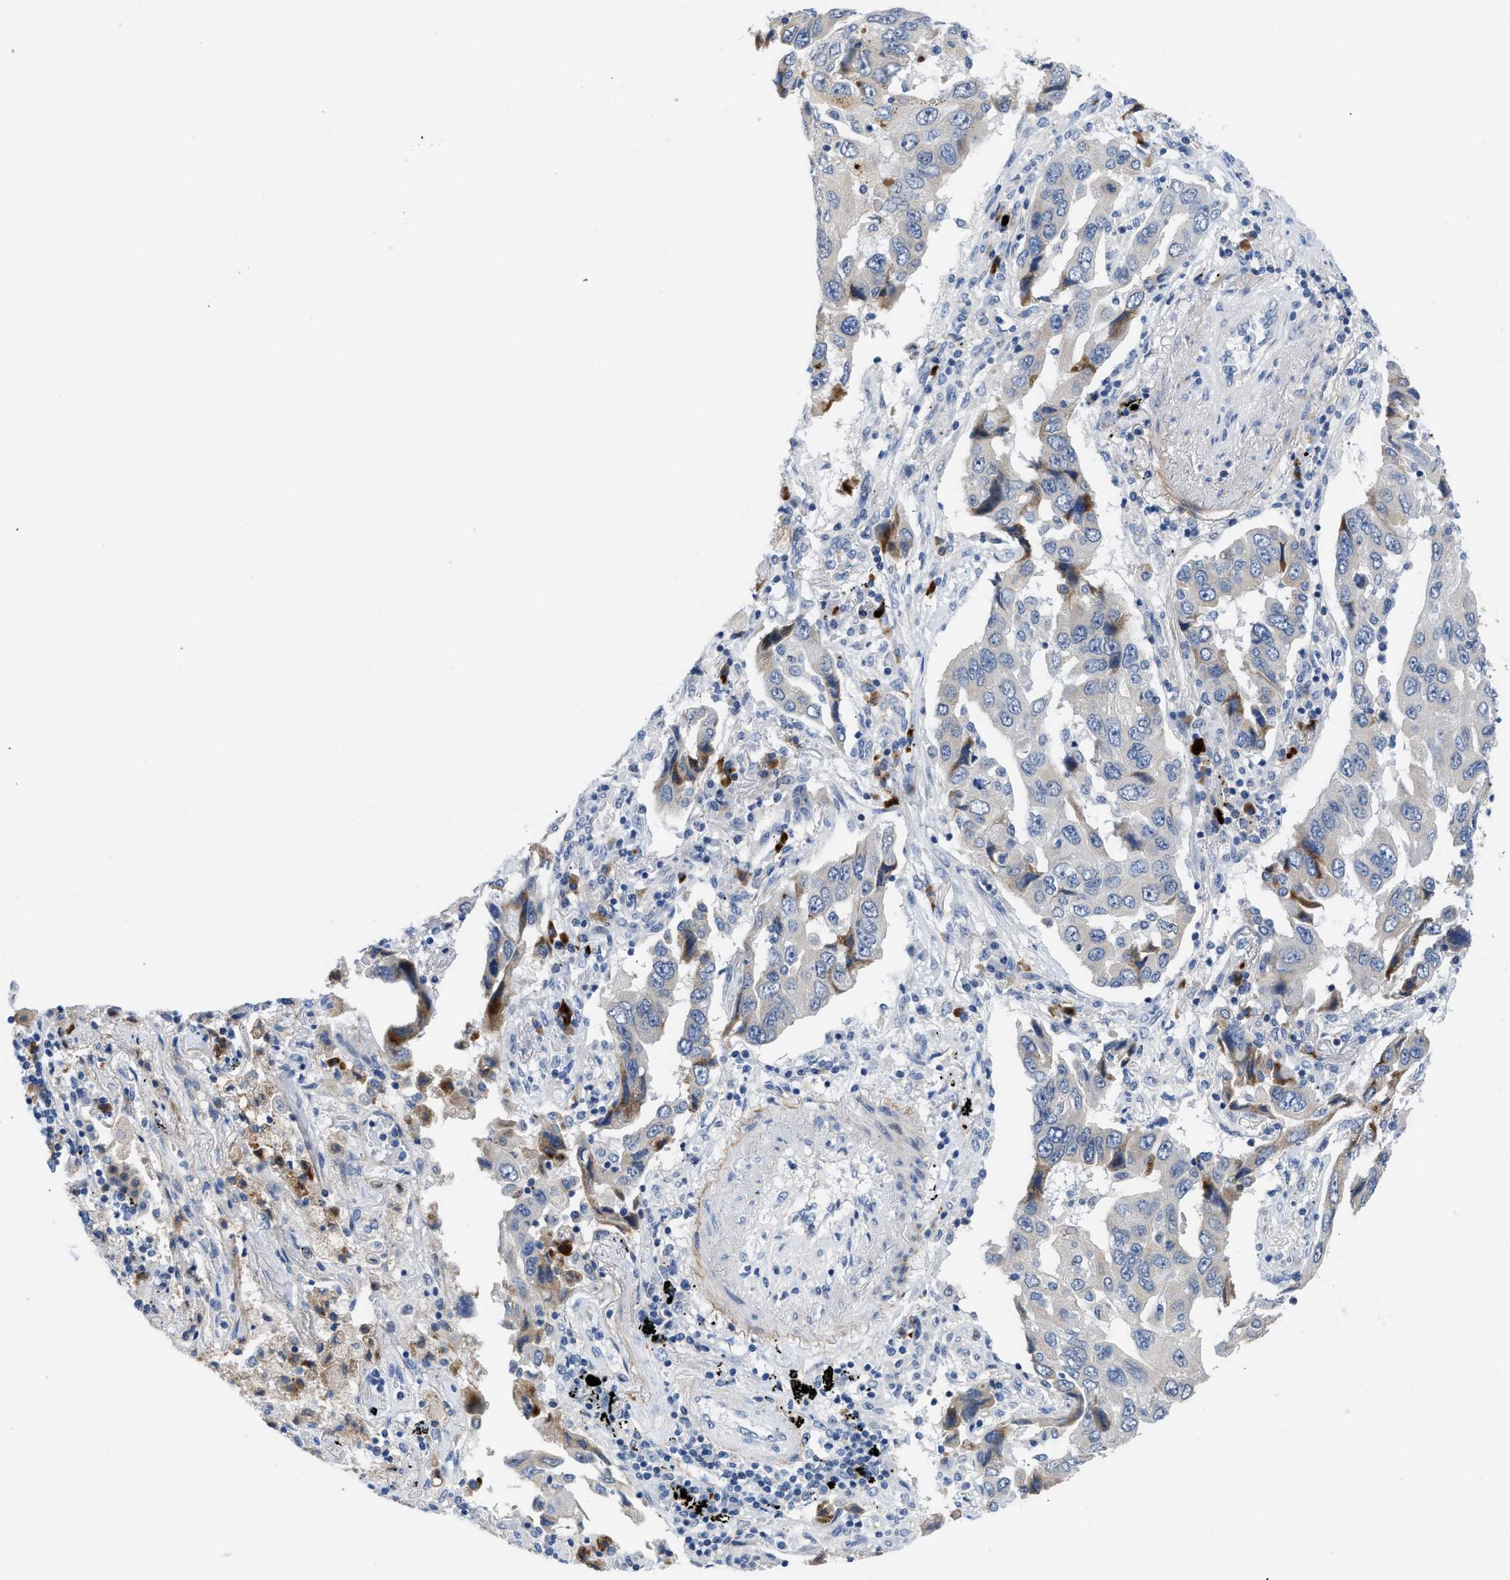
{"staining": {"intensity": "moderate", "quantity": "<25%", "location": "cytoplasmic/membranous"}, "tissue": "lung cancer", "cell_type": "Tumor cells", "image_type": "cancer", "snomed": [{"axis": "morphology", "description": "Adenocarcinoma, NOS"}, {"axis": "topography", "description": "Lung"}], "caption": "Lung cancer stained with IHC demonstrates moderate cytoplasmic/membranous staining in about <25% of tumor cells. Immunohistochemistry (ihc) stains the protein in brown and the nuclei are stained blue.", "gene": "OR9K2", "patient": {"sex": "female", "age": 65}}